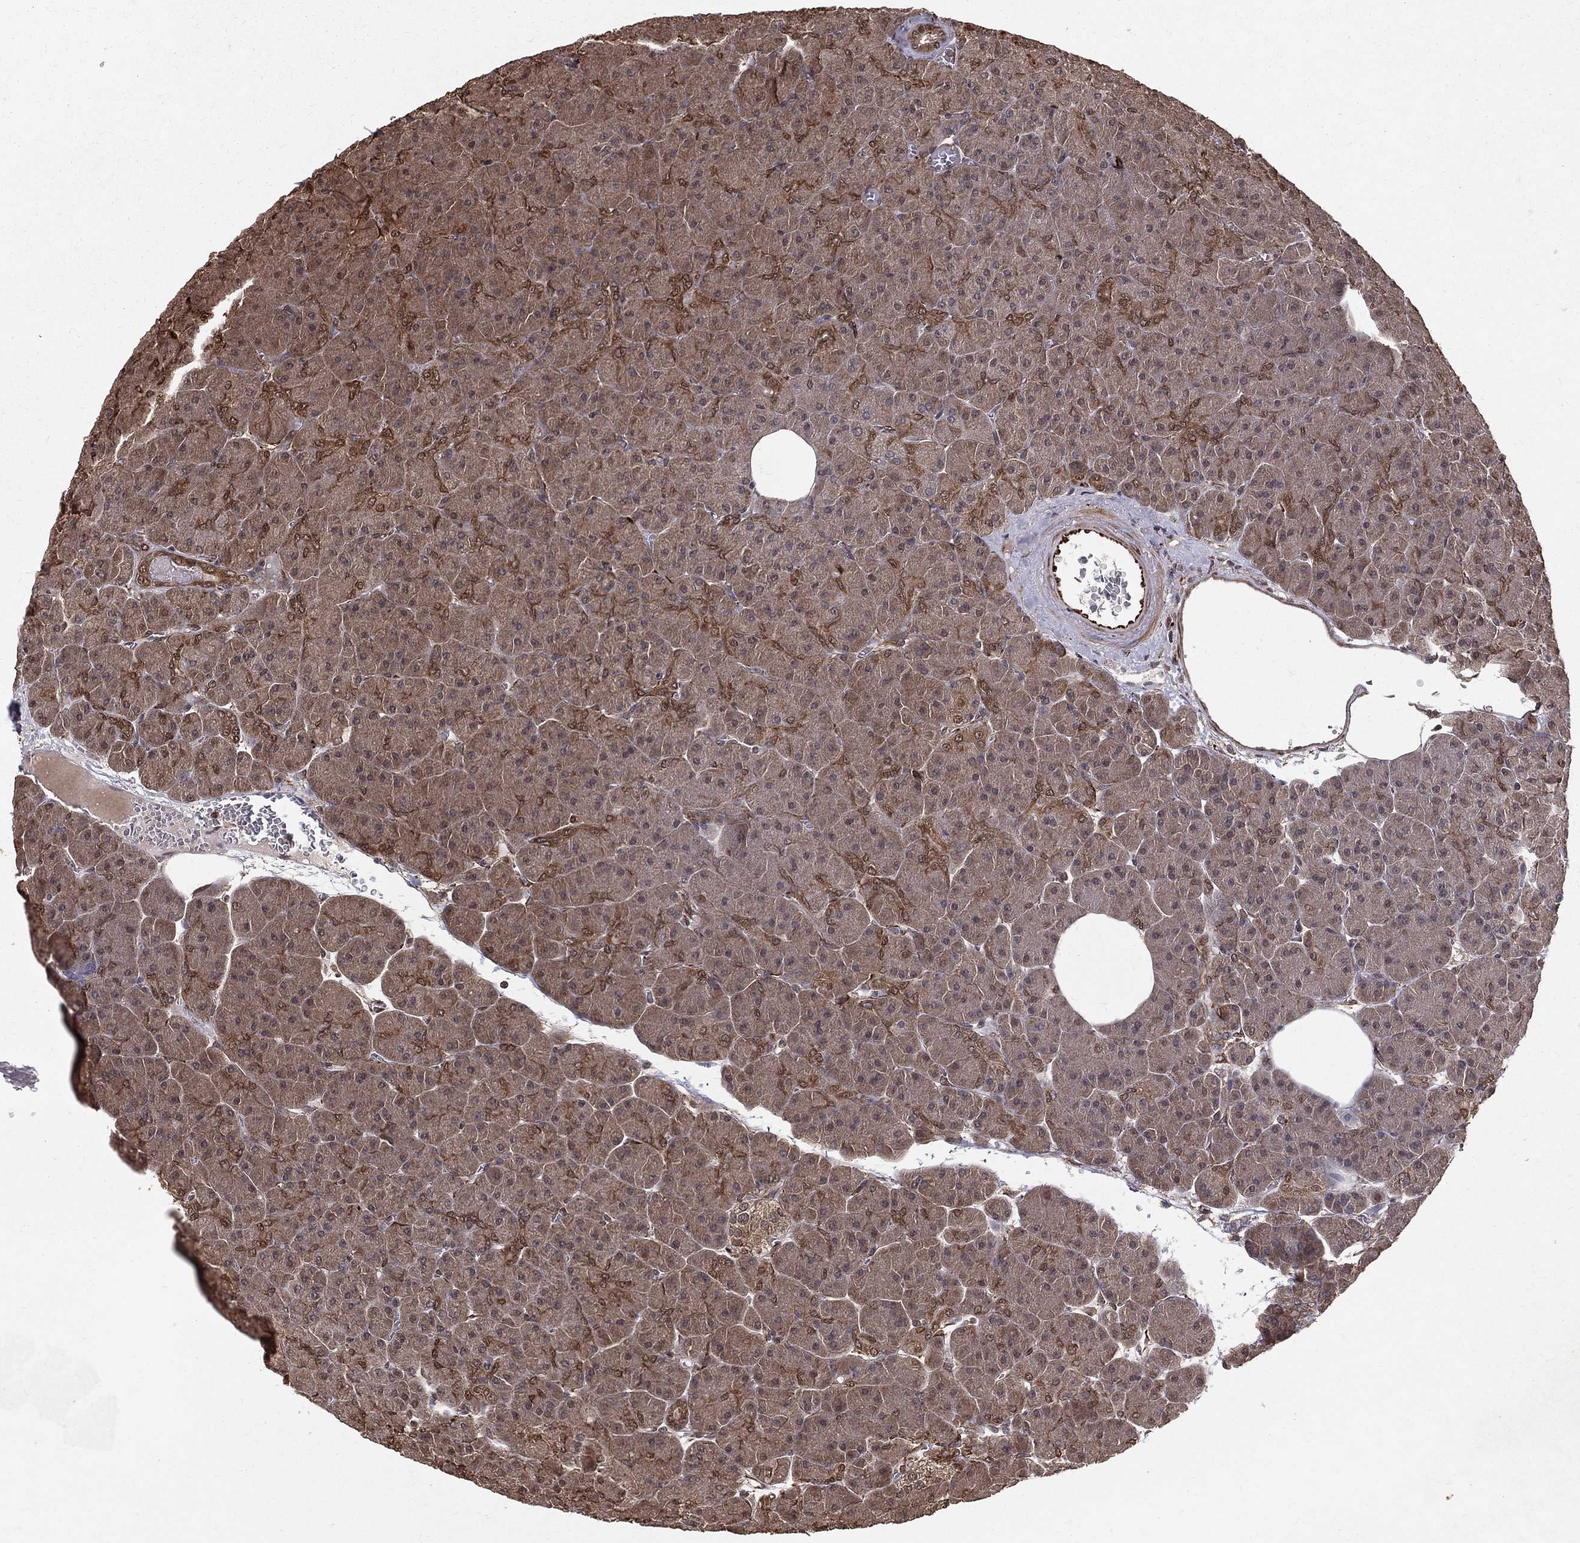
{"staining": {"intensity": "strong", "quantity": "<25%", "location": "cytoplasmic/membranous"}, "tissue": "pancreas", "cell_type": "Exocrine glandular cells", "image_type": "normal", "snomed": [{"axis": "morphology", "description": "Normal tissue, NOS"}, {"axis": "topography", "description": "Pancreas"}], "caption": "Protein analysis of benign pancreas exhibits strong cytoplasmic/membranous expression in approximately <25% of exocrine glandular cells.", "gene": "CERS2", "patient": {"sex": "male", "age": 61}}